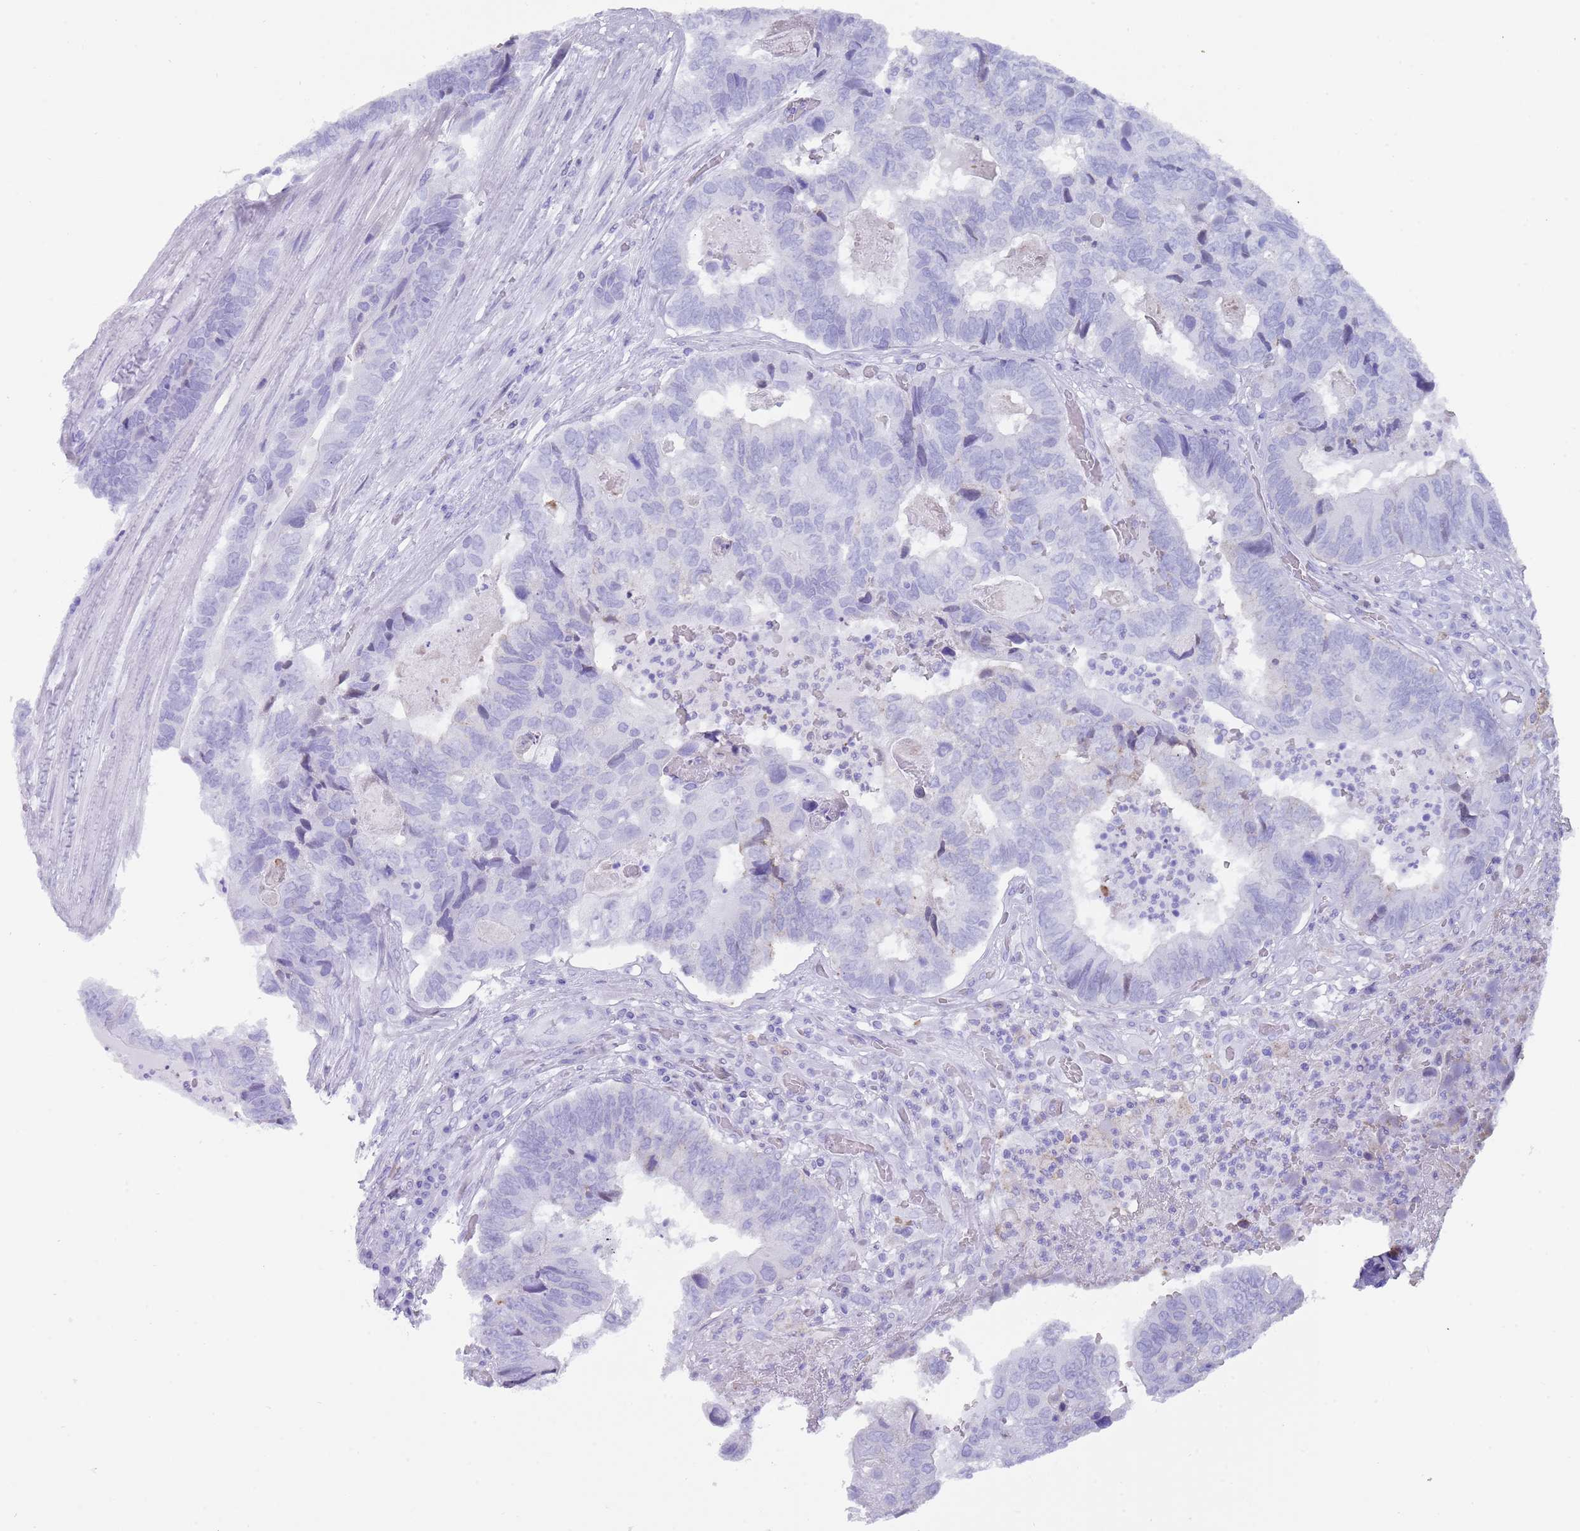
{"staining": {"intensity": "negative", "quantity": "none", "location": "none"}, "tissue": "colorectal cancer", "cell_type": "Tumor cells", "image_type": "cancer", "snomed": [{"axis": "morphology", "description": "Adenocarcinoma, NOS"}, {"axis": "topography", "description": "Colon"}], "caption": "Adenocarcinoma (colorectal) was stained to show a protein in brown. There is no significant expression in tumor cells.", "gene": "HDAC8", "patient": {"sex": "female", "age": 67}}